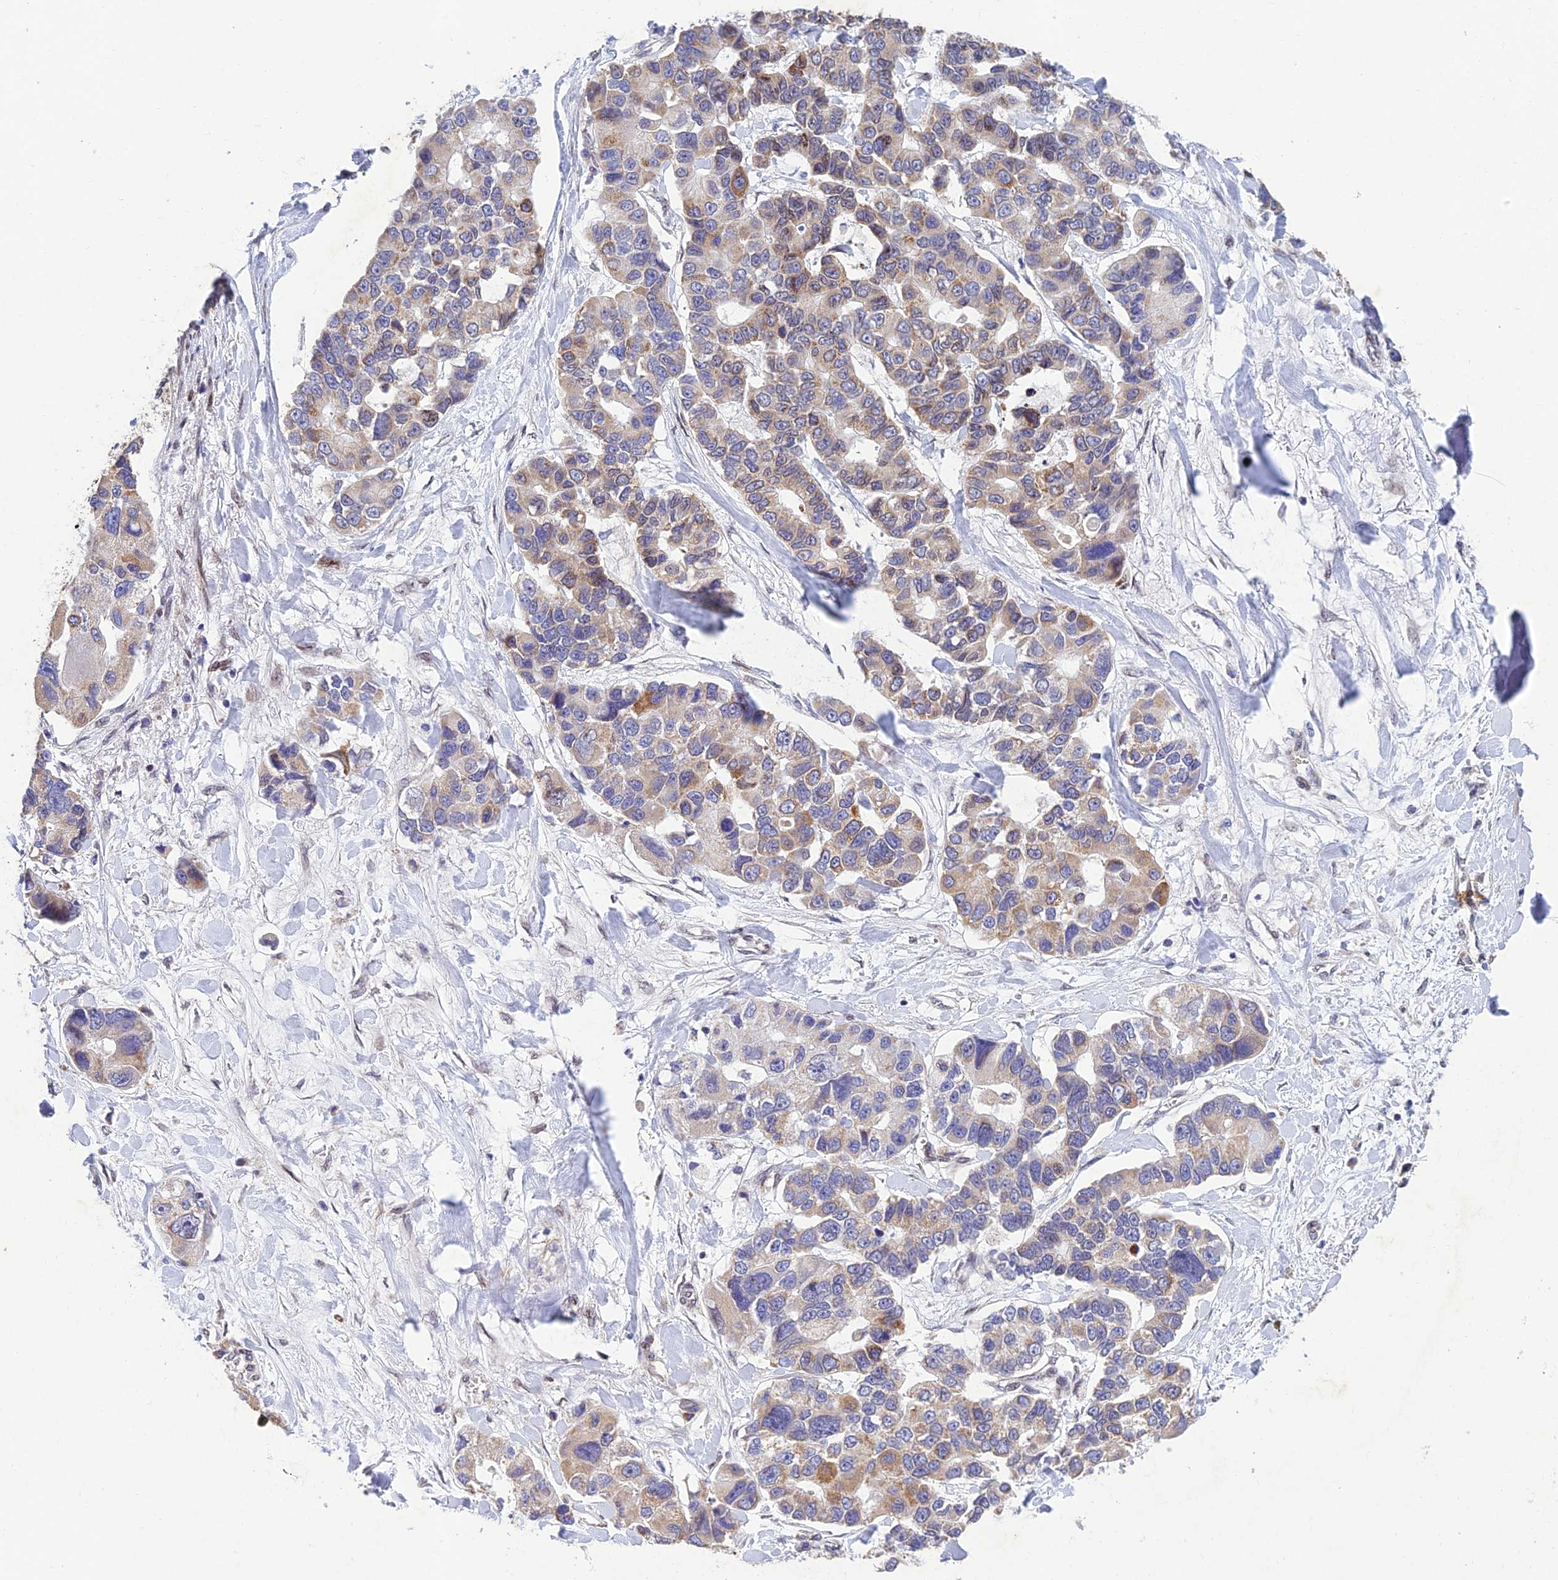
{"staining": {"intensity": "moderate", "quantity": "25%-75%", "location": "cytoplasmic/membranous"}, "tissue": "lung cancer", "cell_type": "Tumor cells", "image_type": "cancer", "snomed": [{"axis": "morphology", "description": "Adenocarcinoma, NOS"}, {"axis": "topography", "description": "Lung"}], "caption": "Lung adenocarcinoma stained with immunohistochemistry displays moderate cytoplasmic/membranous expression in approximately 25%-75% of tumor cells.", "gene": "MGAT2", "patient": {"sex": "female", "age": 54}}